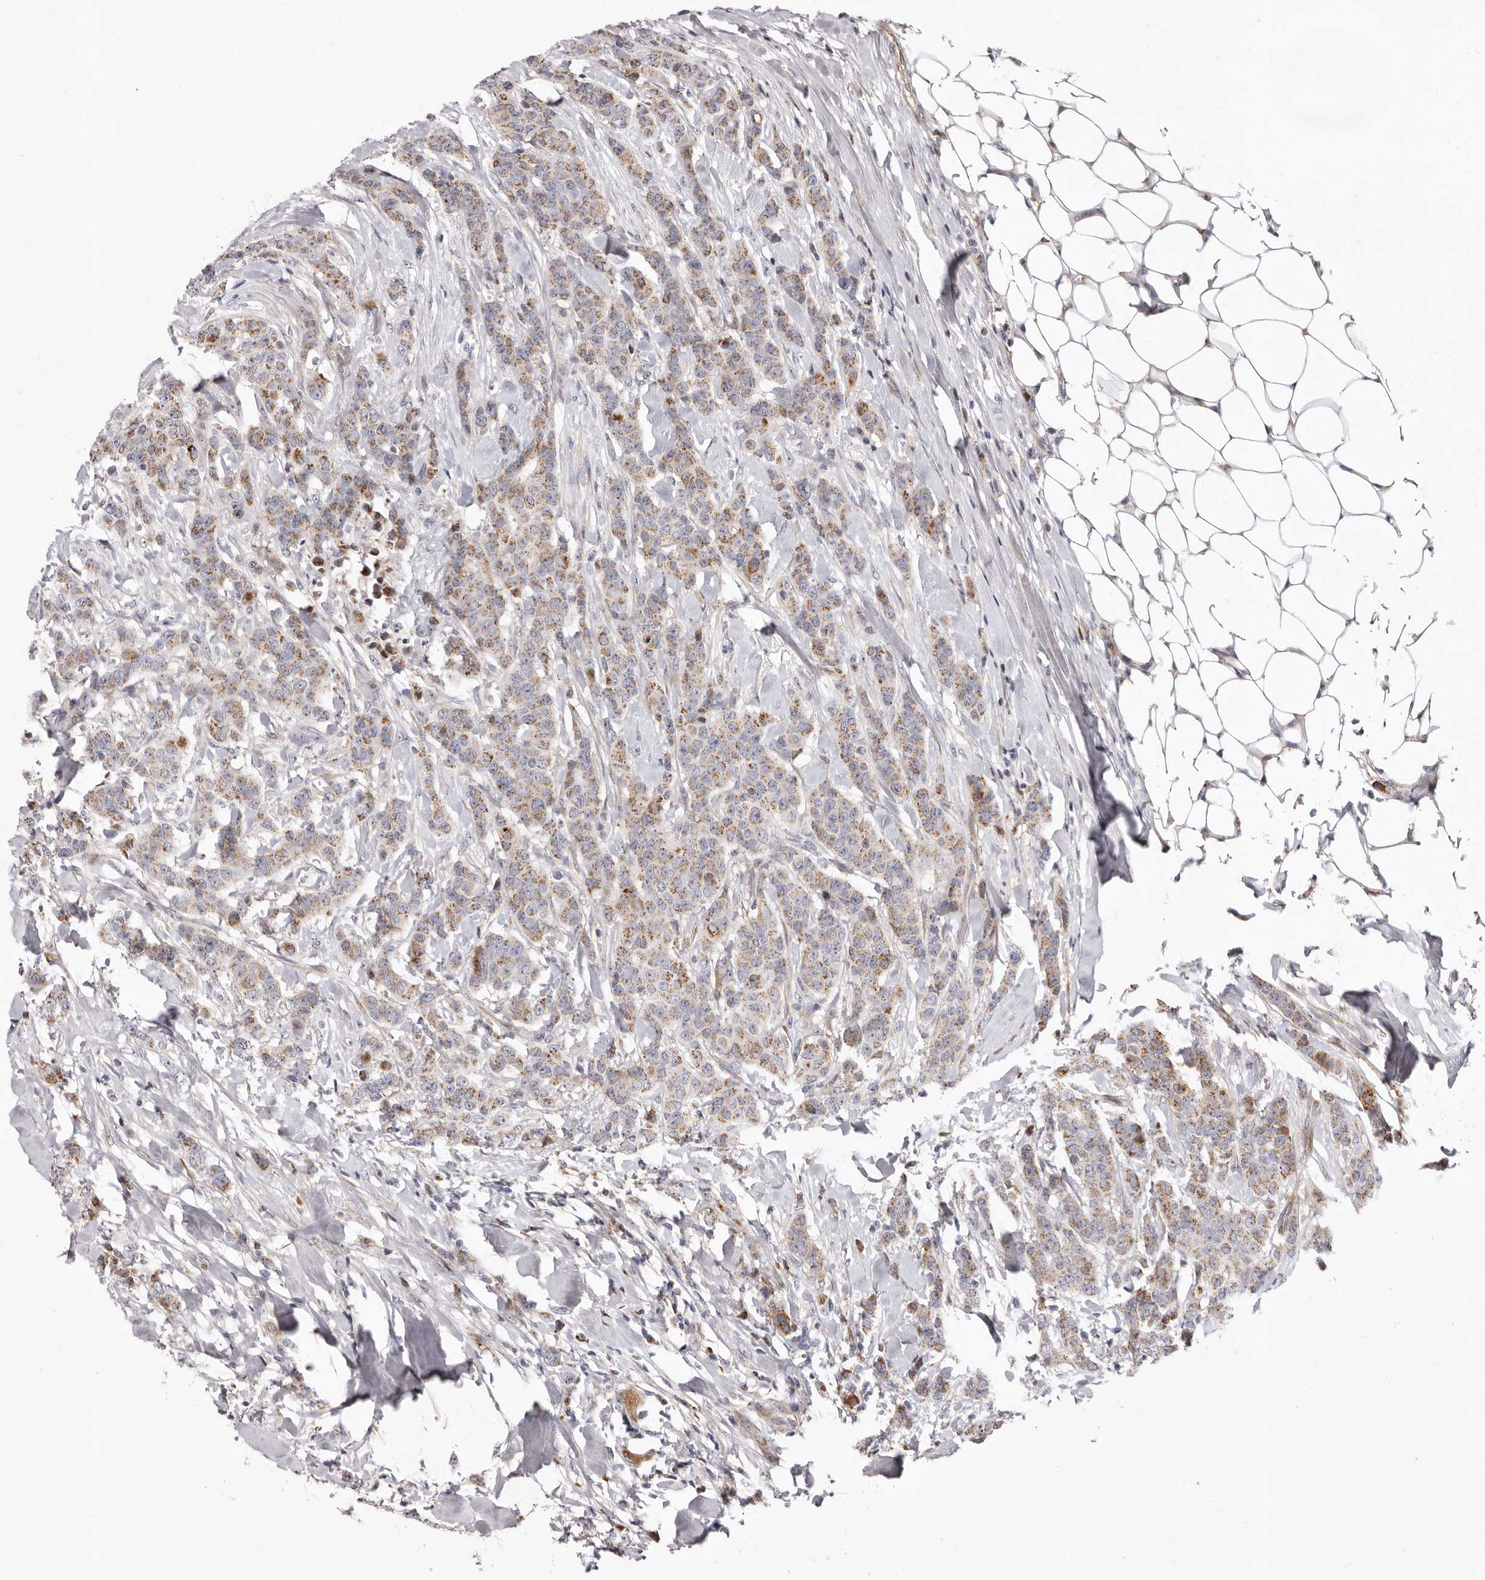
{"staining": {"intensity": "moderate", "quantity": ">75%", "location": "cytoplasmic/membranous"}, "tissue": "breast cancer", "cell_type": "Tumor cells", "image_type": "cancer", "snomed": [{"axis": "morphology", "description": "Duct carcinoma"}, {"axis": "topography", "description": "Breast"}], "caption": "The photomicrograph exhibits staining of breast cancer (intraductal carcinoma), revealing moderate cytoplasmic/membranous protein positivity (brown color) within tumor cells. (Stains: DAB in brown, nuclei in blue, Microscopy: brightfield microscopy at high magnification).", "gene": "NUBPL", "patient": {"sex": "female", "age": 40}}